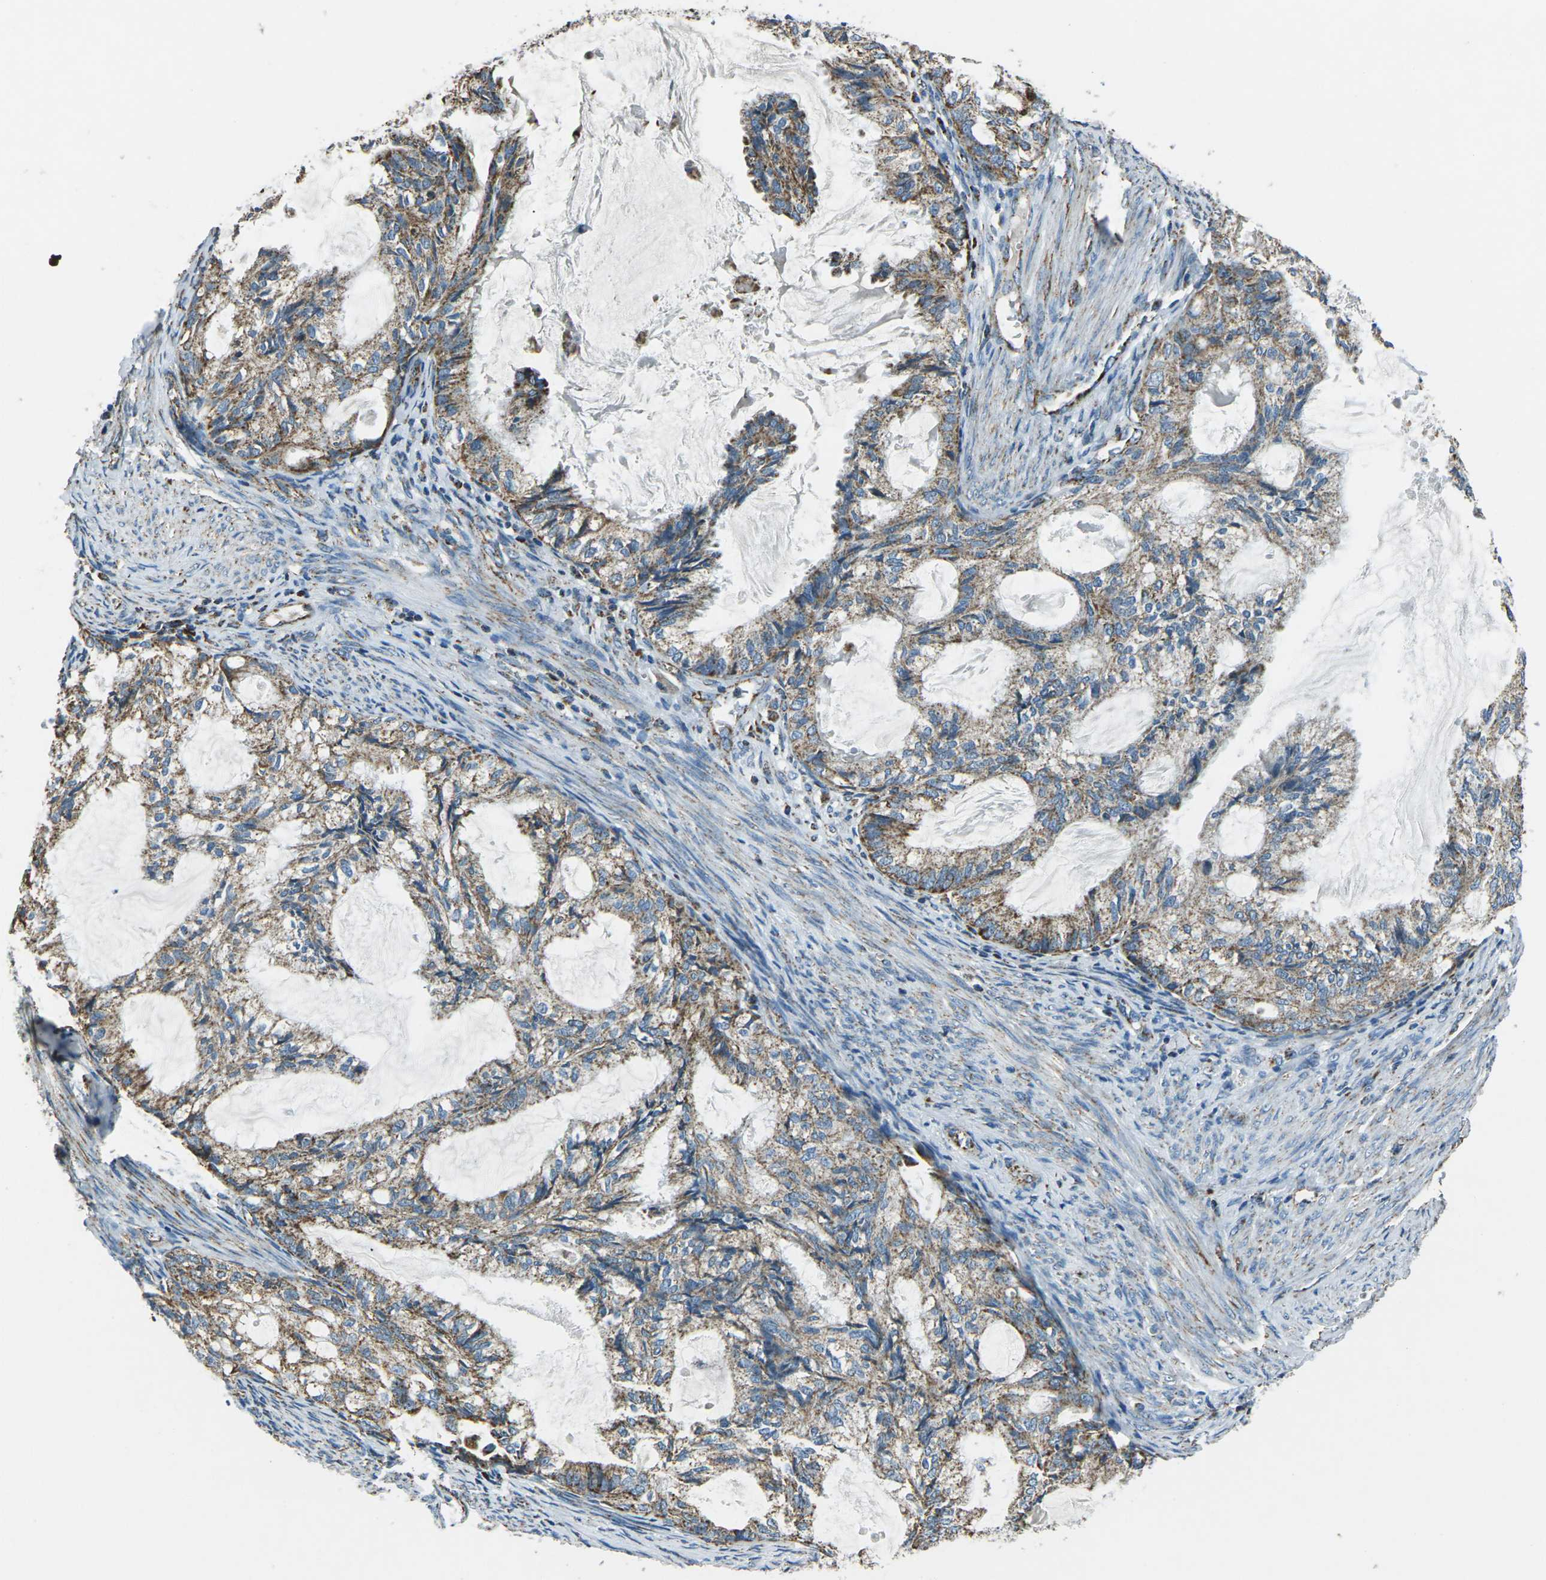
{"staining": {"intensity": "moderate", "quantity": ">75%", "location": "cytoplasmic/membranous"}, "tissue": "cervical cancer", "cell_type": "Tumor cells", "image_type": "cancer", "snomed": [{"axis": "morphology", "description": "Normal tissue, NOS"}, {"axis": "morphology", "description": "Adenocarcinoma, NOS"}, {"axis": "topography", "description": "Cervix"}, {"axis": "topography", "description": "Endometrium"}], "caption": "Cervical cancer stained with a brown dye reveals moderate cytoplasmic/membranous positive positivity in about >75% of tumor cells.", "gene": "IRF3", "patient": {"sex": "female", "age": 86}}